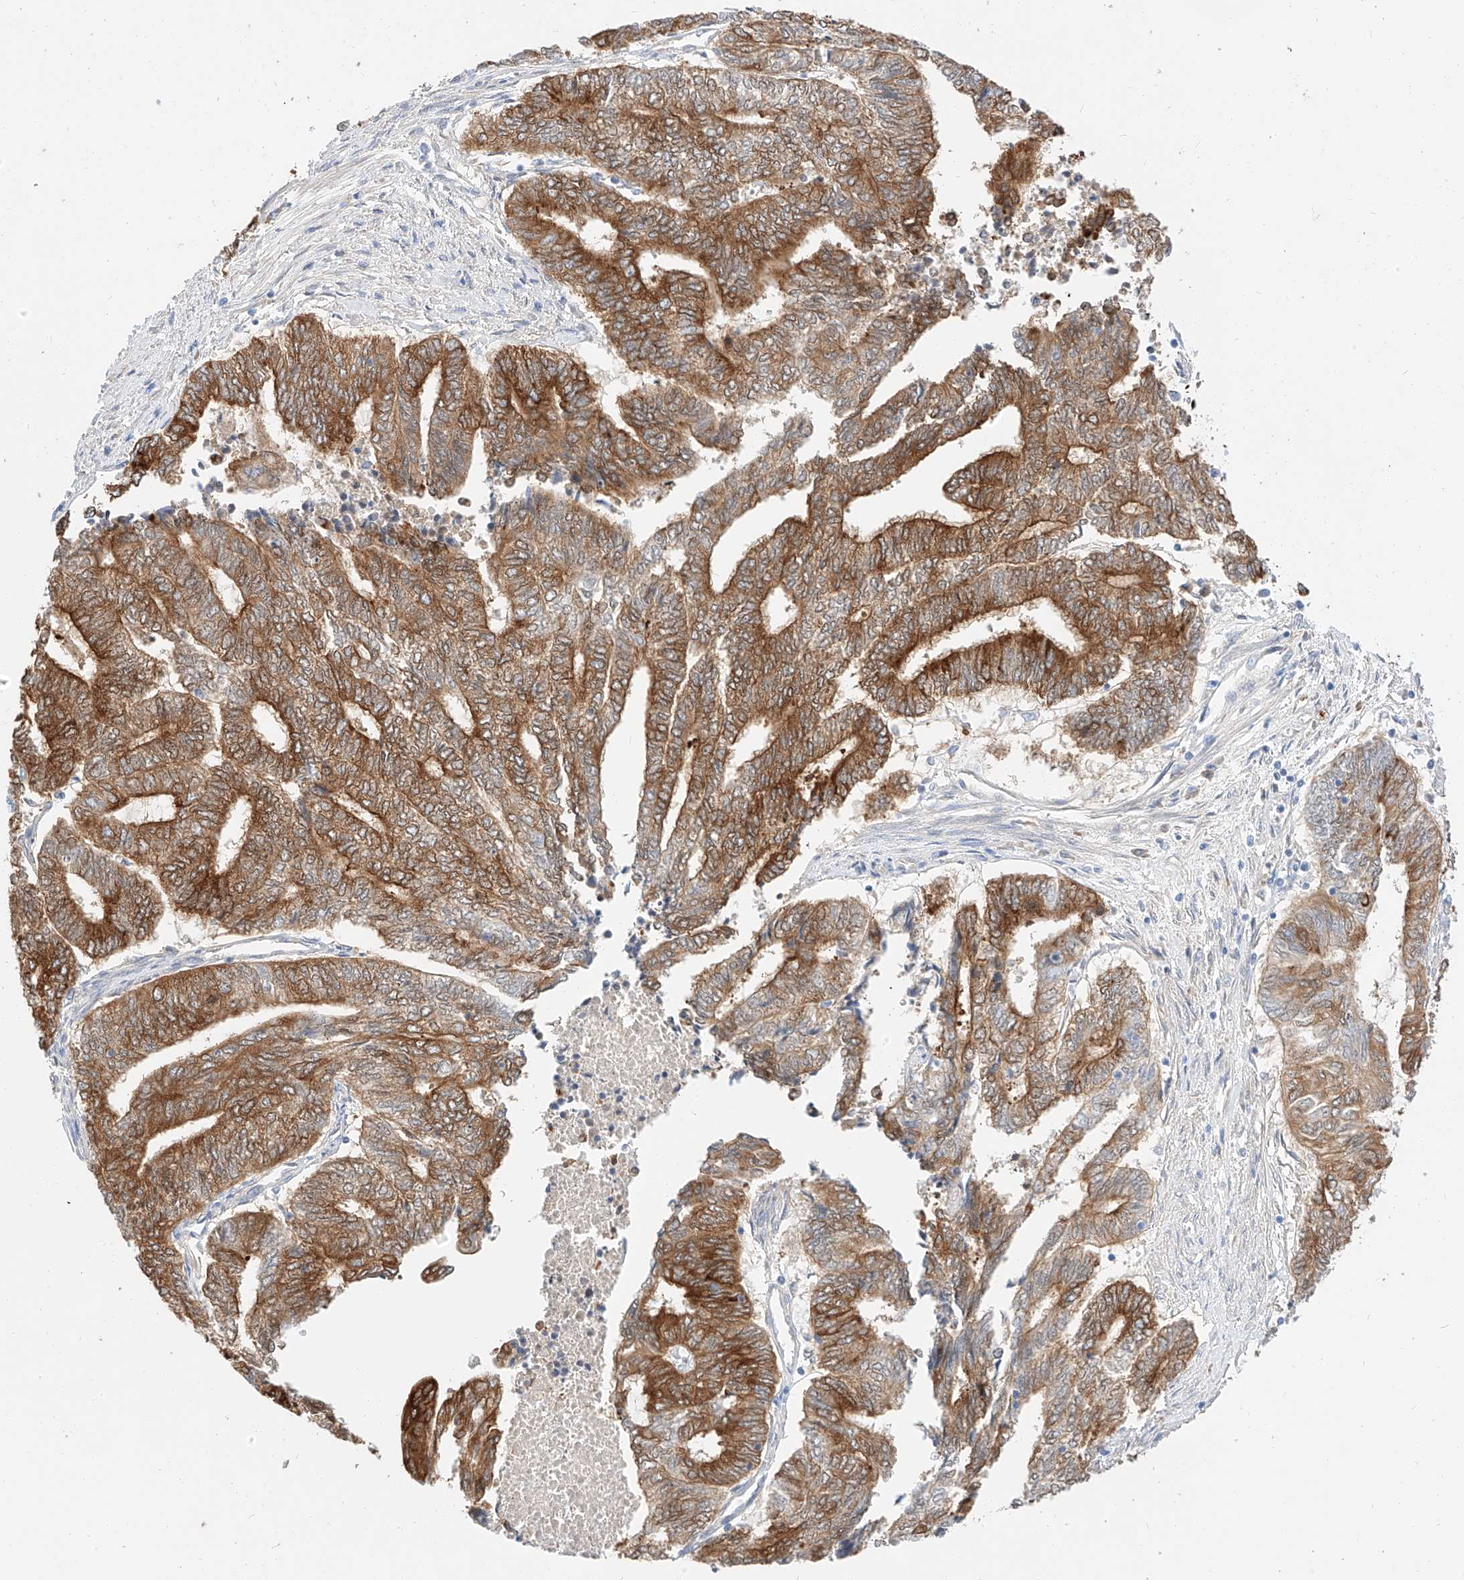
{"staining": {"intensity": "strong", "quantity": ">75%", "location": "cytoplasmic/membranous"}, "tissue": "endometrial cancer", "cell_type": "Tumor cells", "image_type": "cancer", "snomed": [{"axis": "morphology", "description": "Adenocarcinoma, NOS"}, {"axis": "topography", "description": "Uterus"}, {"axis": "topography", "description": "Endometrium"}], "caption": "Brown immunohistochemical staining in endometrial cancer exhibits strong cytoplasmic/membranous expression in approximately >75% of tumor cells. Nuclei are stained in blue.", "gene": "MAP7", "patient": {"sex": "female", "age": 70}}